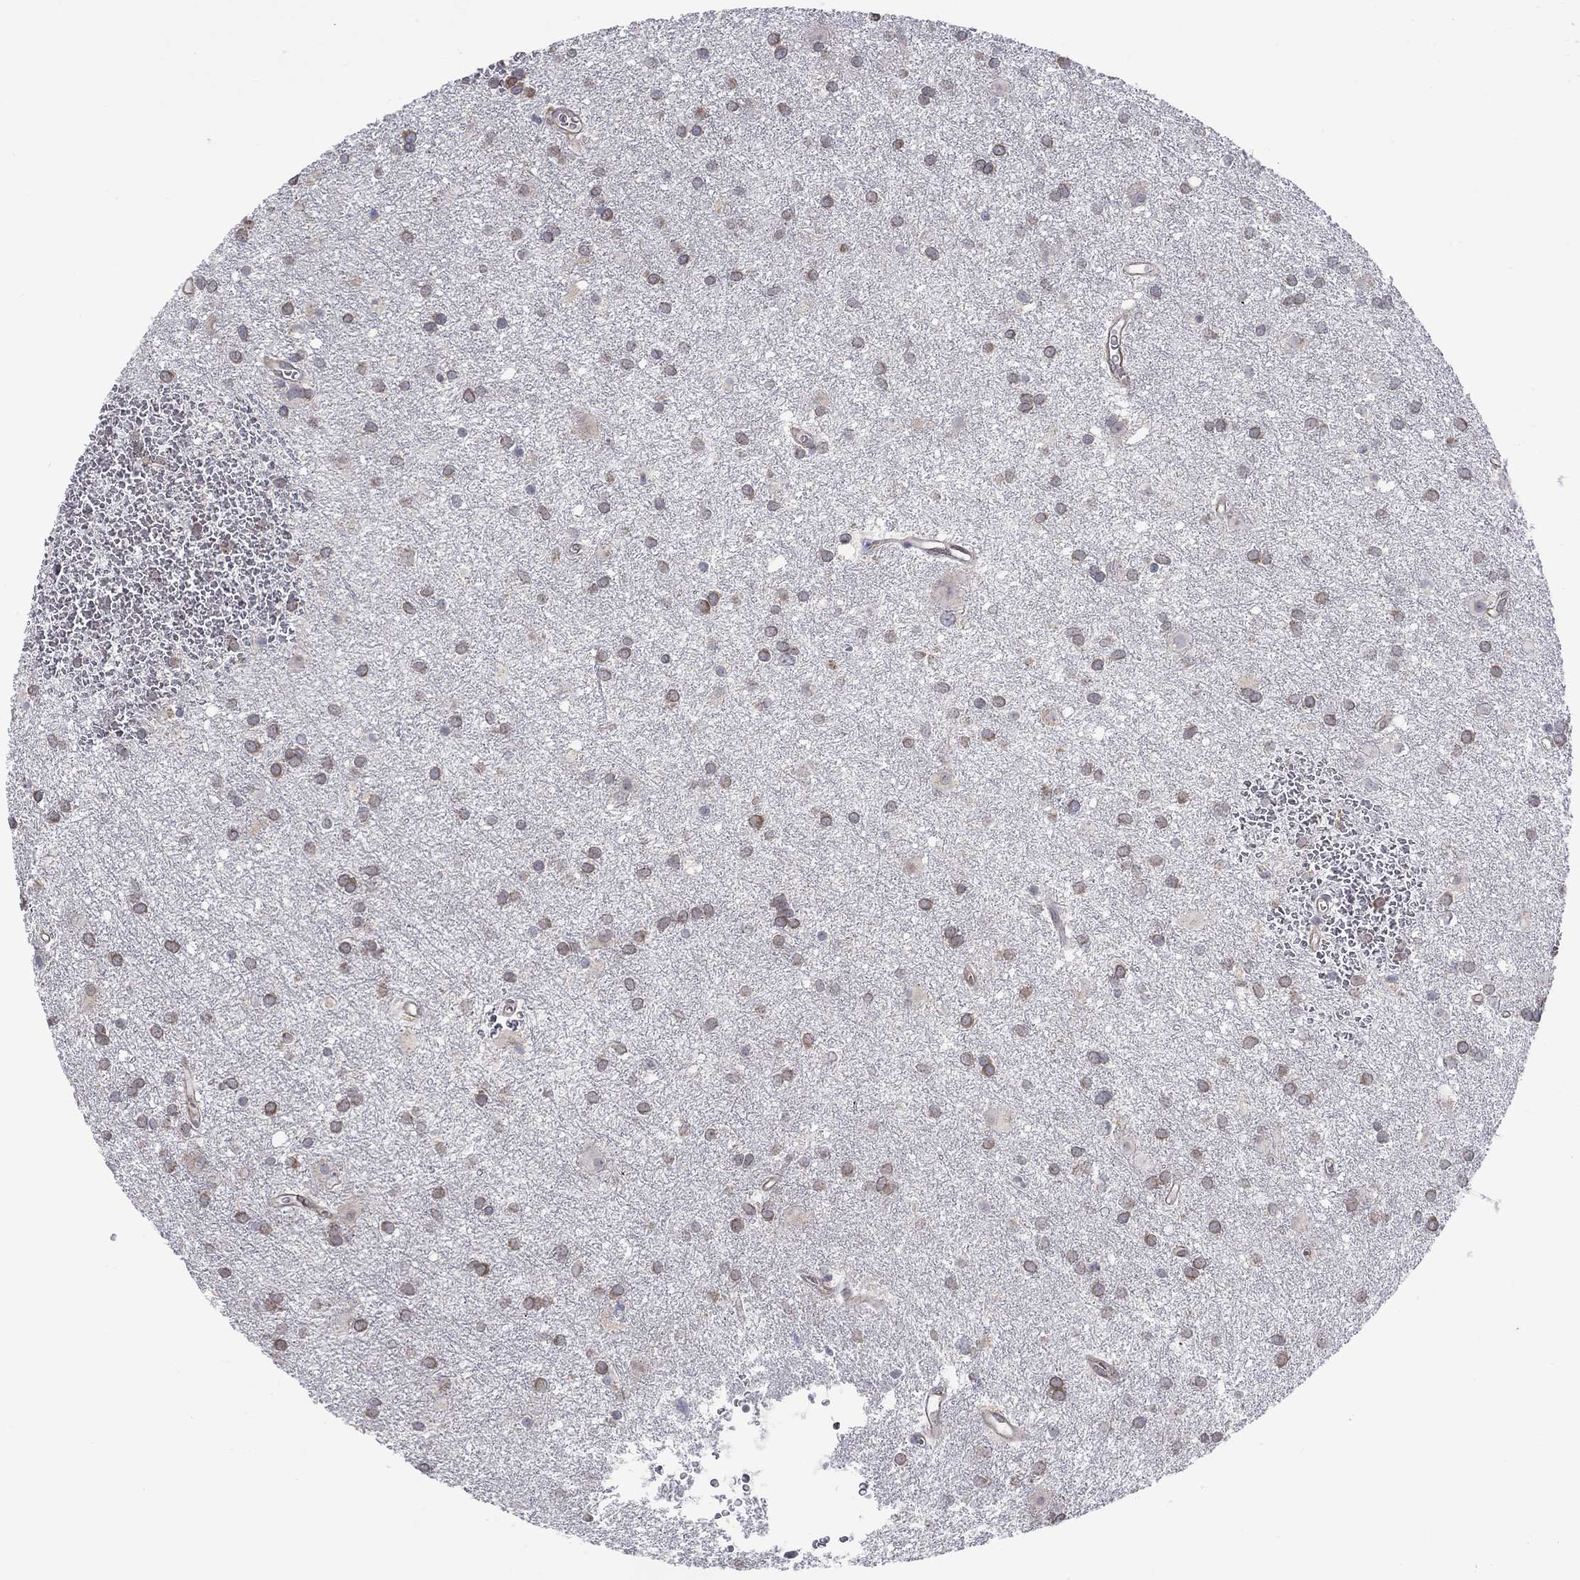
{"staining": {"intensity": "moderate", "quantity": "25%-75%", "location": "cytoplasmic/membranous"}, "tissue": "glioma", "cell_type": "Tumor cells", "image_type": "cancer", "snomed": [{"axis": "morphology", "description": "Glioma, malignant, Low grade"}, {"axis": "topography", "description": "Brain"}], "caption": "Low-grade glioma (malignant) stained with DAB immunohistochemistry (IHC) shows medium levels of moderate cytoplasmic/membranous positivity in approximately 25%-75% of tumor cells. The staining was performed using DAB (3,3'-diaminobenzidine), with brown indicating positive protein expression. Nuclei are stained blue with hematoxylin.", "gene": "ERMP1", "patient": {"sex": "male", "age": 58}}